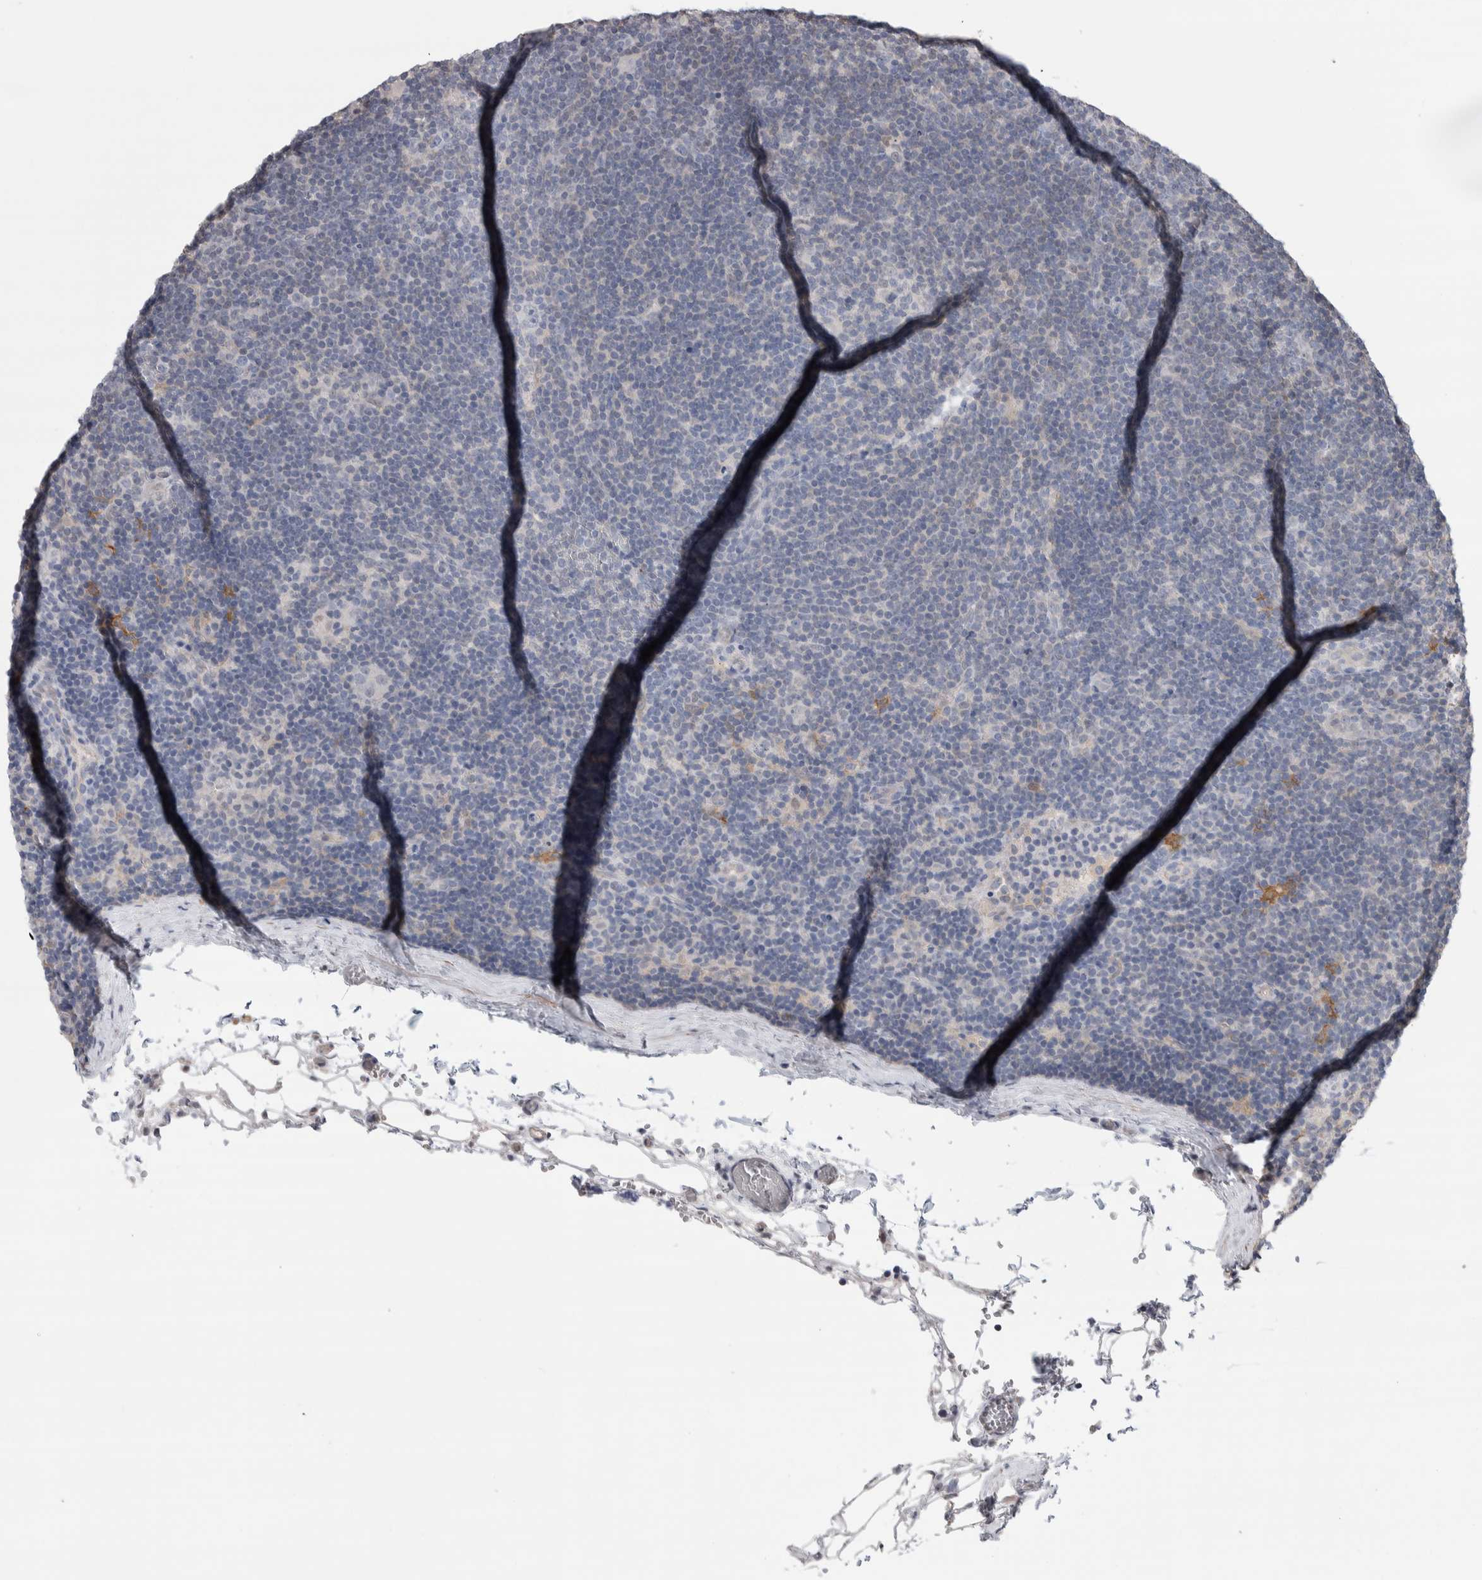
{"staining": {"intensity": "negative", "quantity": "none", "location": "none"}, "tissue": "lymphoma", "cell_type": "Tumor cells", "image_type": "cancer", "snomed": [{"axis": "morphology", "description": "Hodgkin's disease, NOS"}, {"axis": "topography", "description": "Lymph node"}], "caption": "DAB immunohistochemical staining of lymphoma reveals no significant positivity in tumor cells.", "gene": "ZBTB49", "patient": {"sex": "female", "age": 57}}